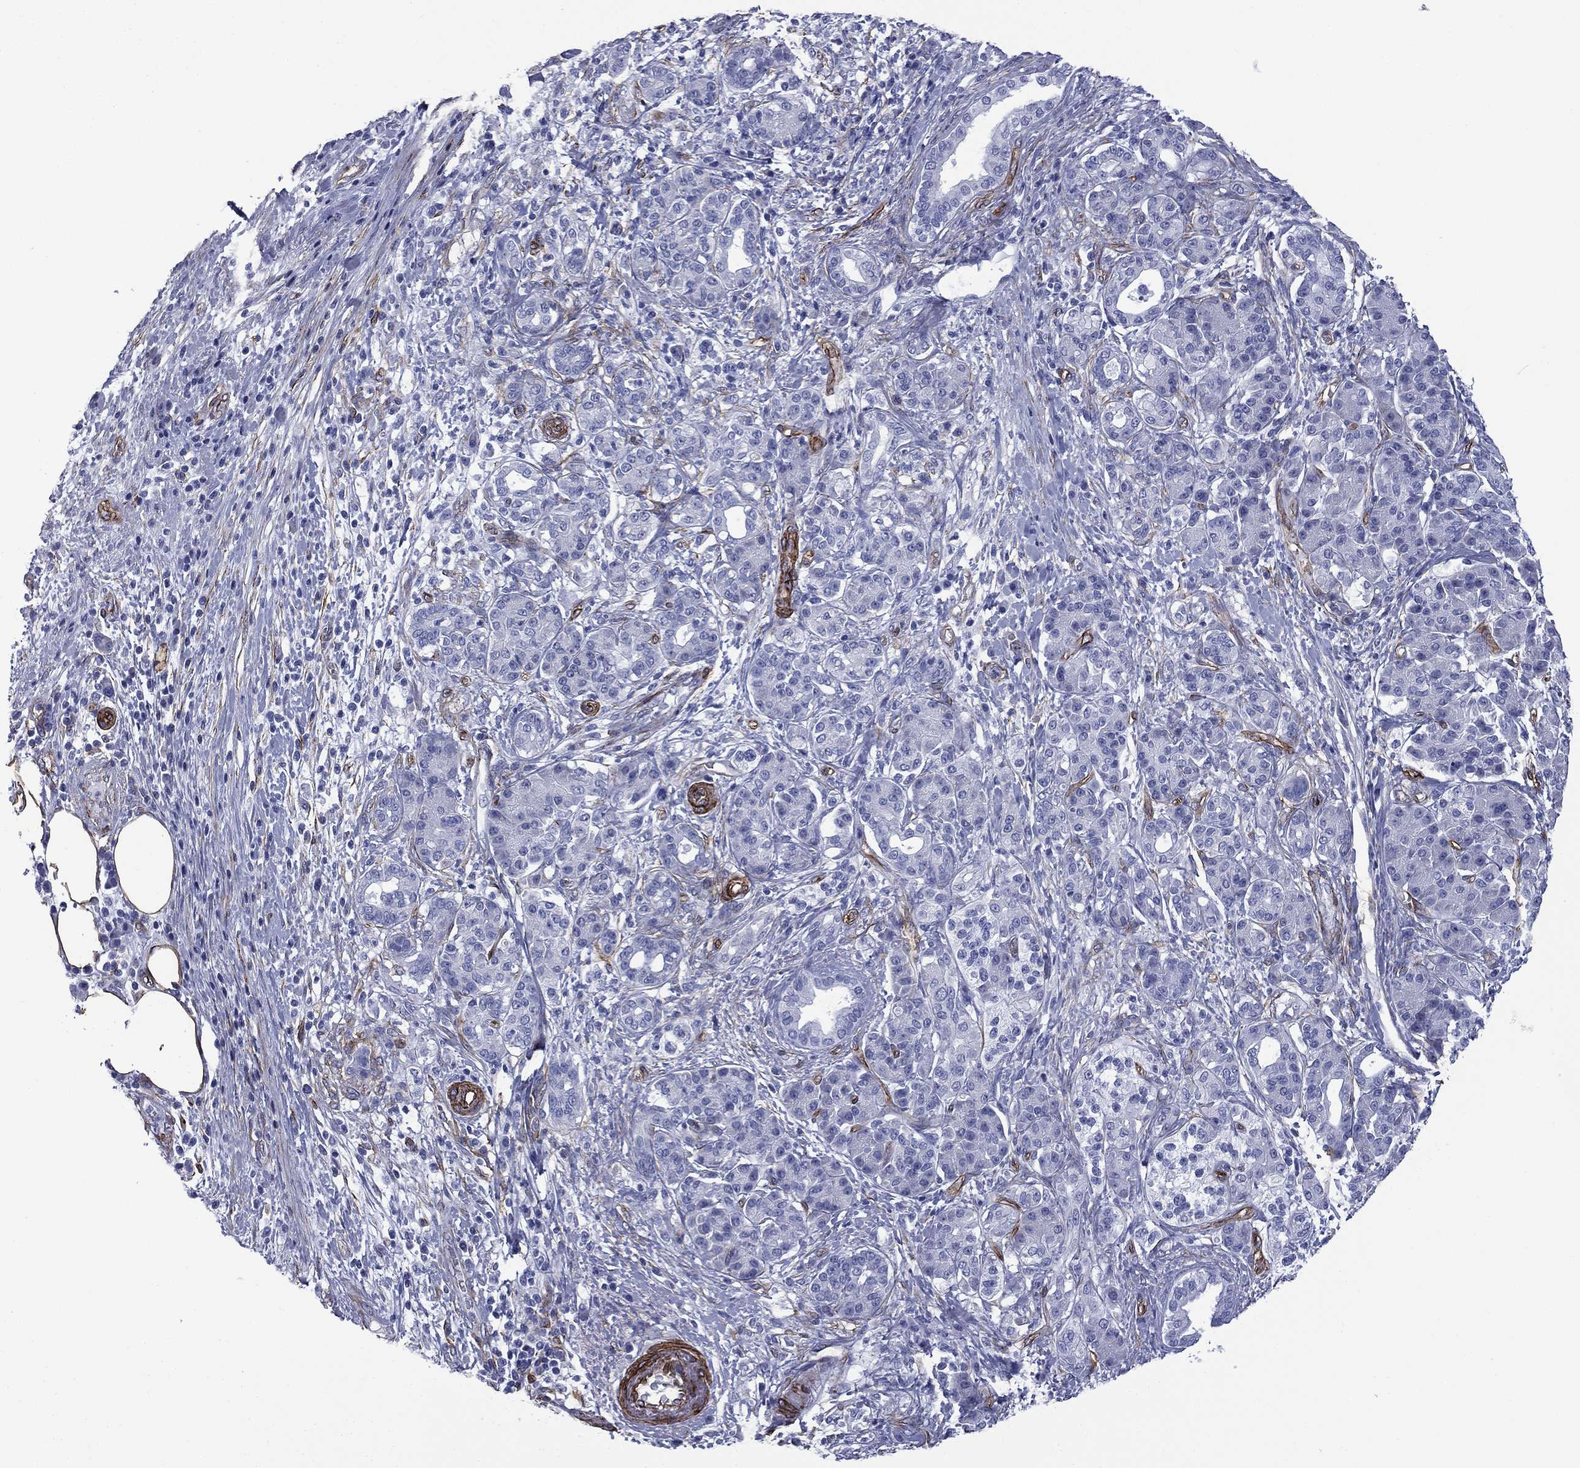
{"staining": {"intensity": "negative", "quantity": "none", "location": "none"}, "tissue": "pancreatic cancer", "cell_type": "Tumor cells", "image_type": "cancer", "snomed": [{"axis": "morphology", "description": "Adenocarcinoma, NOS"}, {"axis": "topography", "description": "Pancreas"}], "caption": "Micrograph shows no protein positivity in tumor cells of pancreatic cancer (adenocarcinoma) tissue.", "gene": "CAVIN3", "patient": {"sex": "female", "age": 73}}